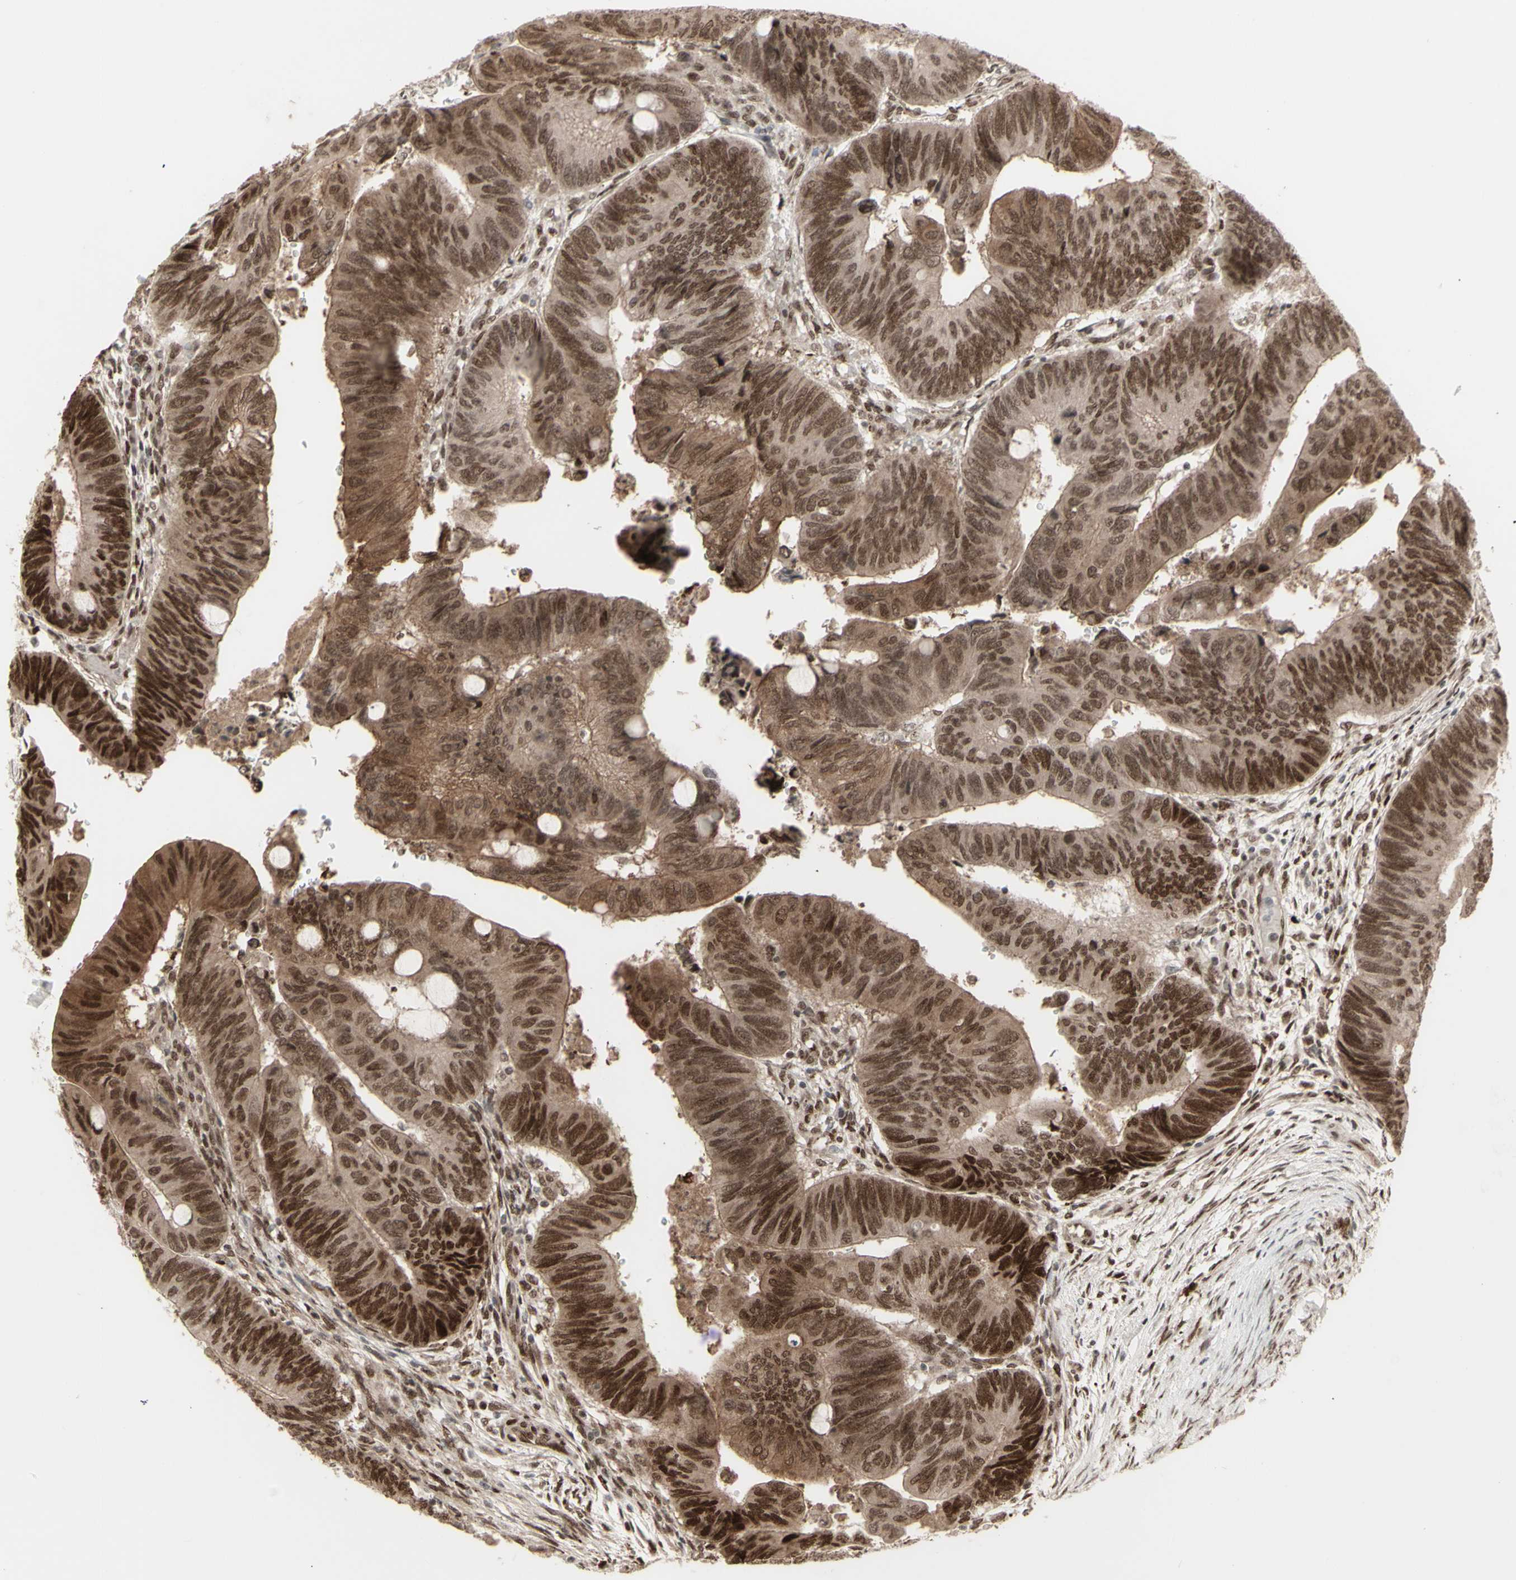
{"staining": {"intensity": "moderate", "quantity": ">75%", "location": "cytoplasmic/membranous,nuclear"}, "tissue": "colorectal cancer", "cell_type": "Tumor cells", "image_type": "cancer", "snomed": [{"axis": "morphology", "description": "Normal tissue, NOS"}, {"axis": "morphology", "description": "Adenocarcinoma, NOS"}, {"axis": "topography", "description": "Rectum"}, {"axis": "topography", "description": "Peripheral nerve tissue"}], "caption": "Immunohistochemical staining of colorectal cancer (adenocarcinoma) shows medium levels of moderate cytoplasmic/membranous and nuclear positivity in approximately >75% of tumor cells.", "gene": "CBX1", "patient": {"sex": "male", "age": 92}}